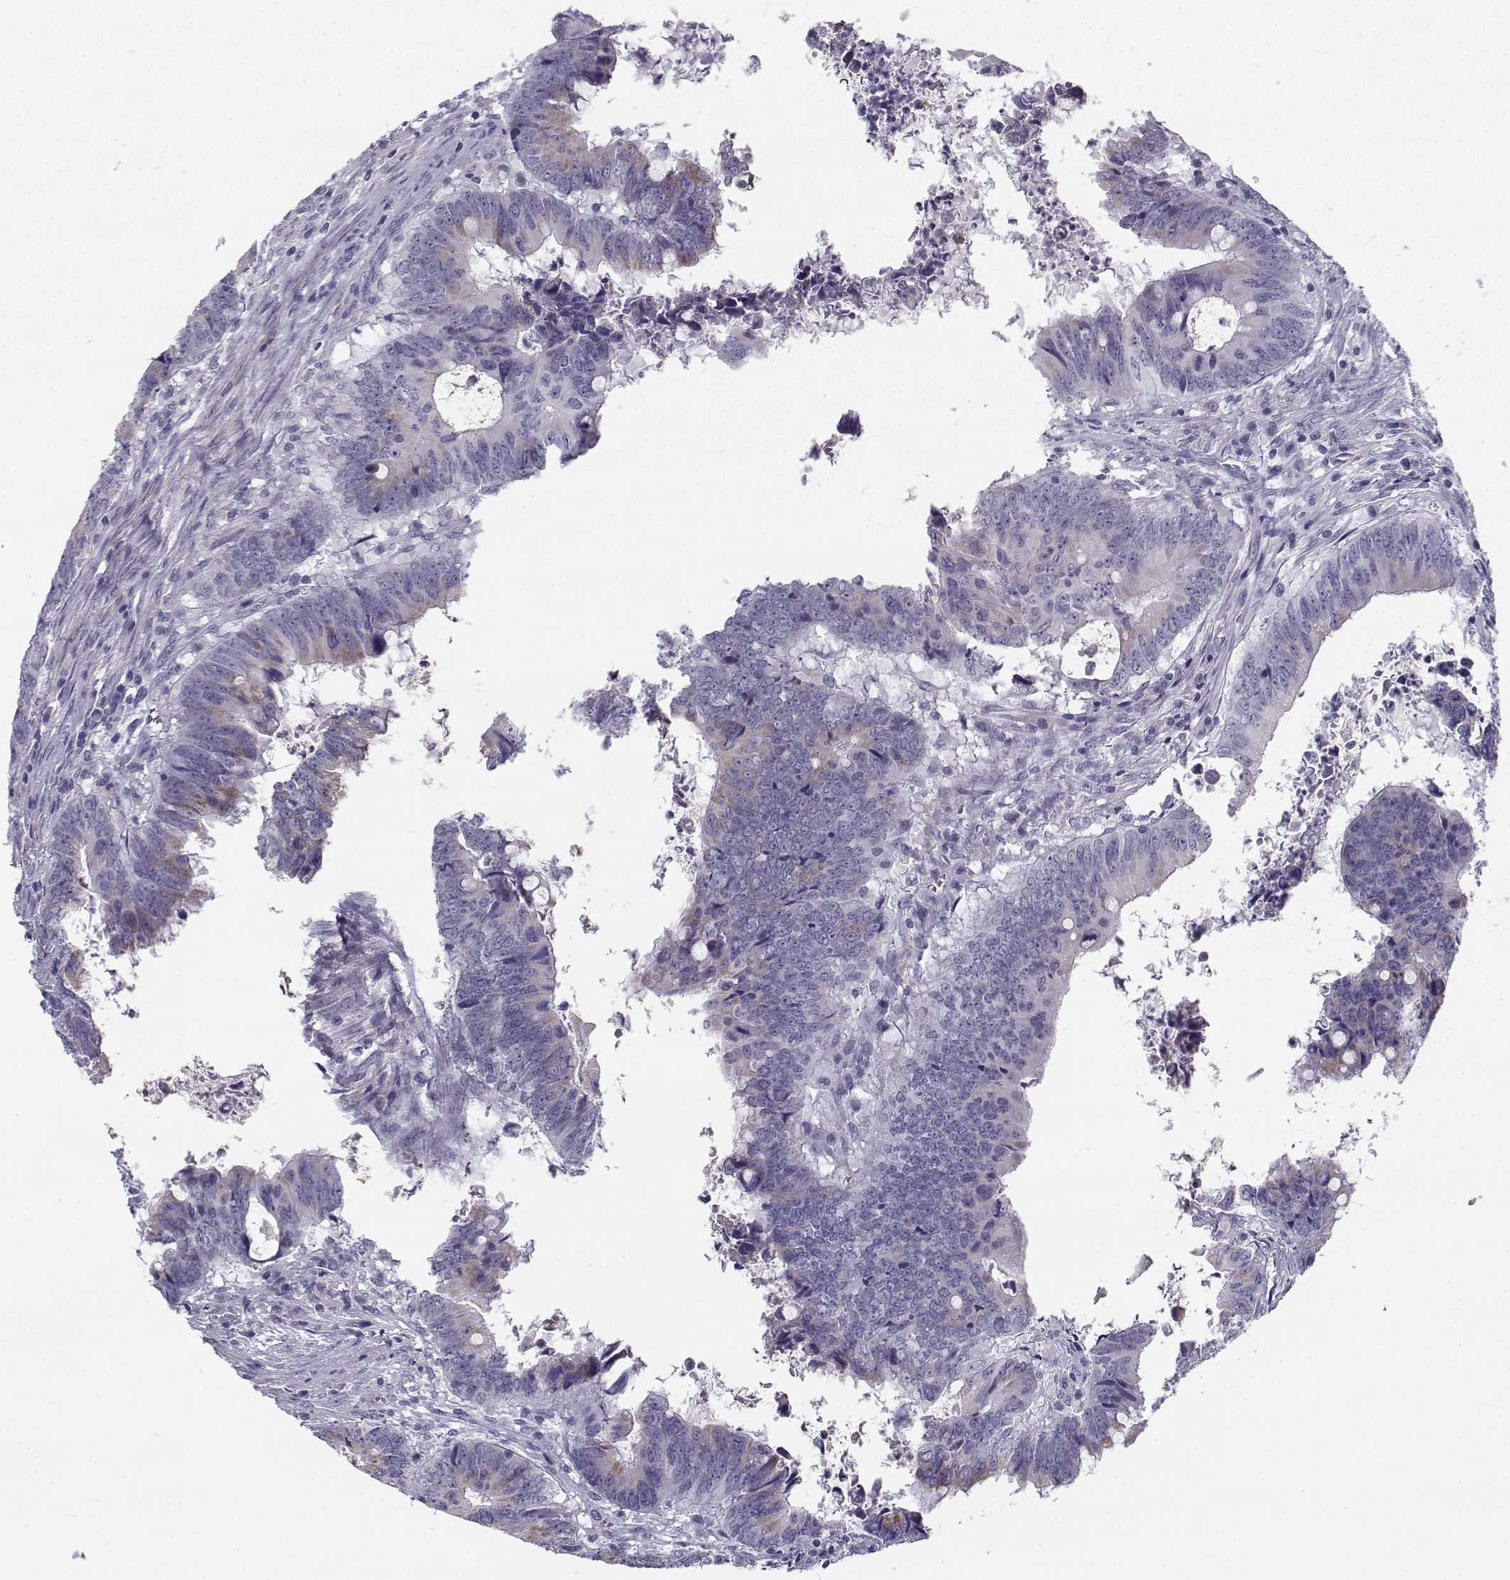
{"staining": {"intensity": "weak", "quantity": "<25%", "location": "cytoplasmic/membranous"}, "tissue": "colorectal cancer", "cell_type": "Tumor cells", "image_type": "cancer", "snomed": [{"axis": "morphology", "description": "Adenocarcinoma, NOS"}, {"axis": "topography", "description": "Colon"}], "caption": "Immunohistochemical staining of human colorectal adenocarcinoma shows no significant positivity in tumor cells.", "gene": "CREB3L3", "patient": {"sex": "female", "age": 82}}